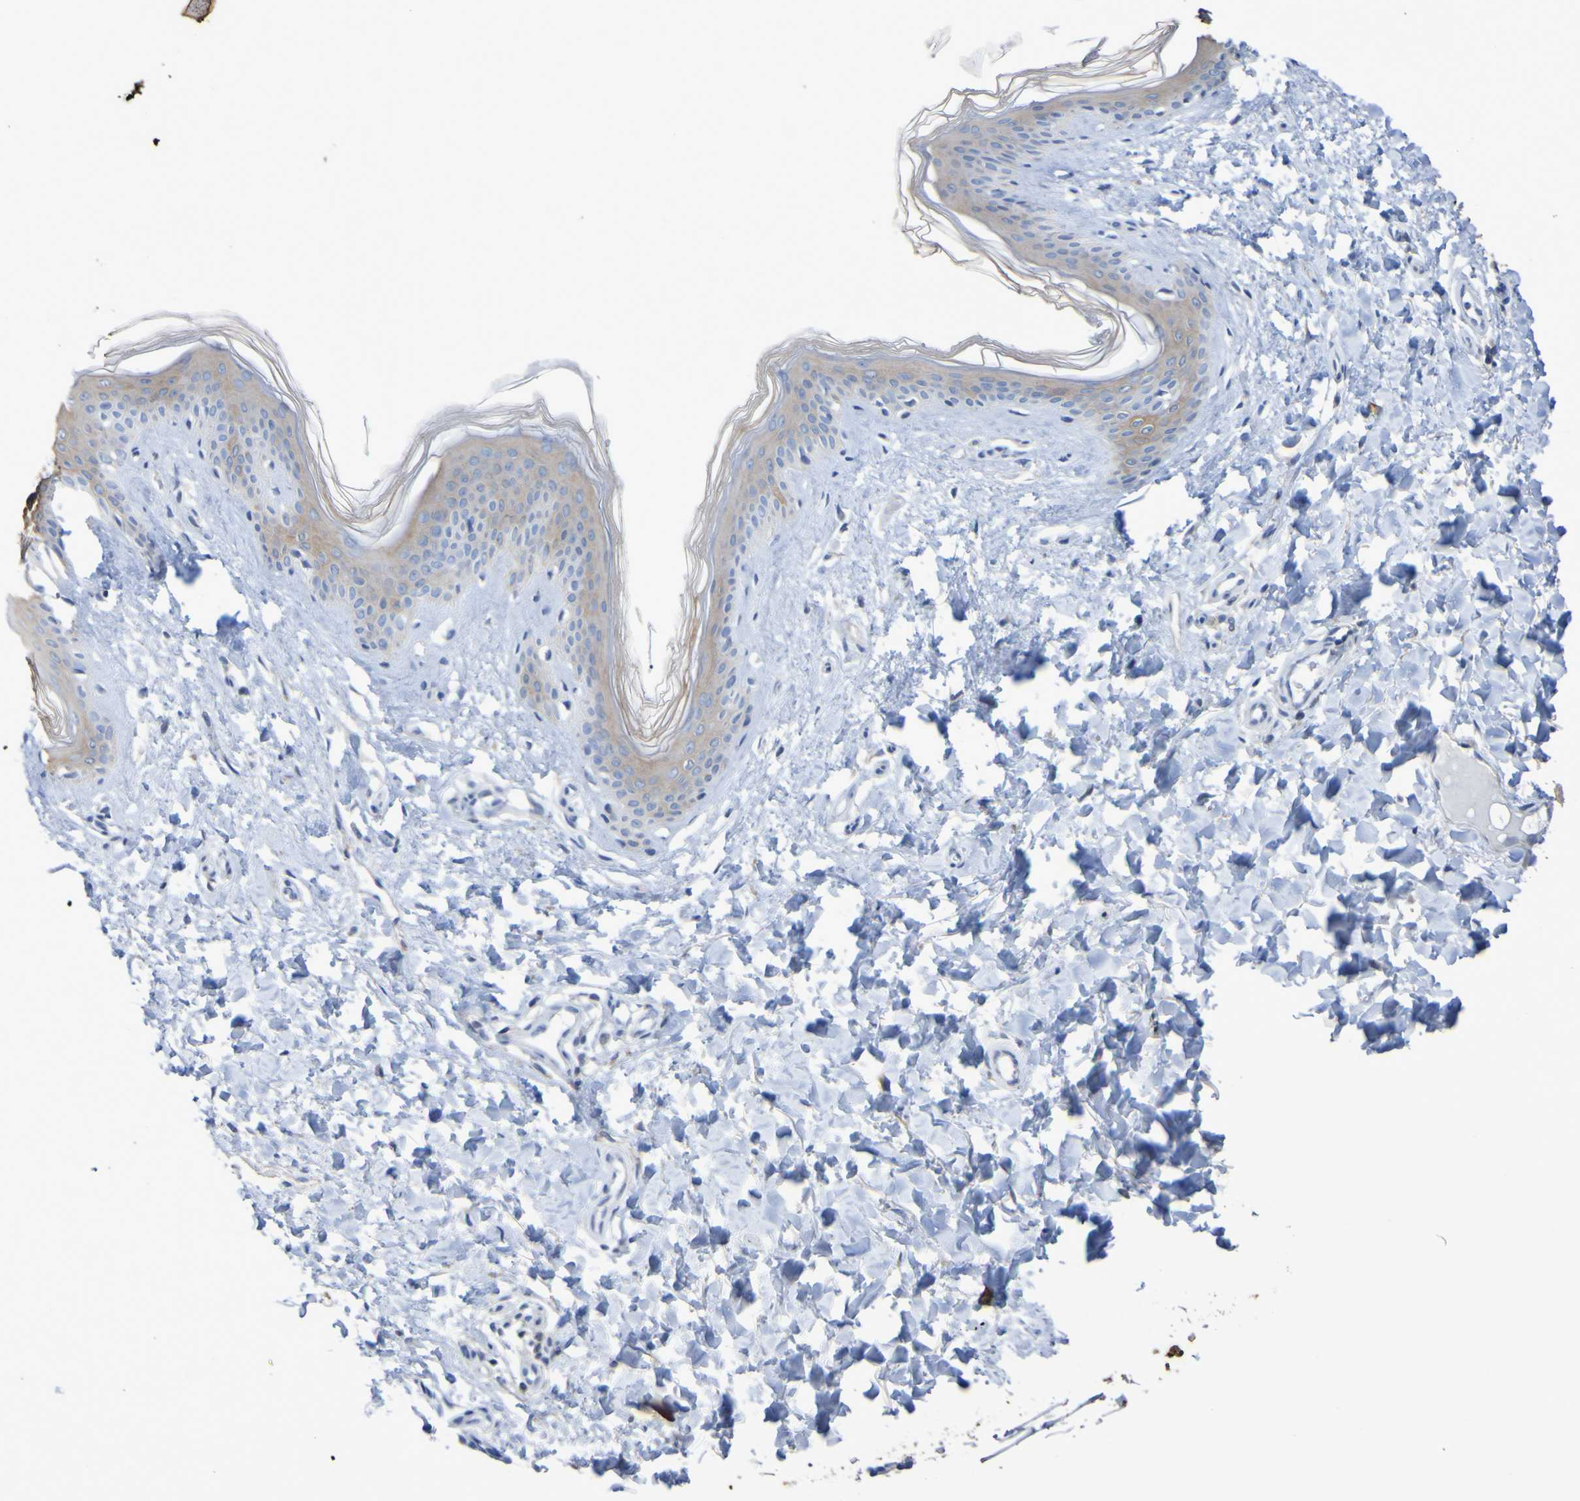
{"staining": {"intensity": "negative", "quantity": "none", "location": "none"}, "tissue": "skin", "cell_type": "Fibroblasts", "image_type": "normal", "snomed": [{"axis": "morphology", "description": "Normal tissue, NOS"}, {"axis": "topography", "description": "Skin"}], "caption": "The immunohistochemistry (IHC) micrograph has no significant staining in fibroblasts of skin.", "gene": "C11orf24", "patient": {"sex": "female", "age": 41}}